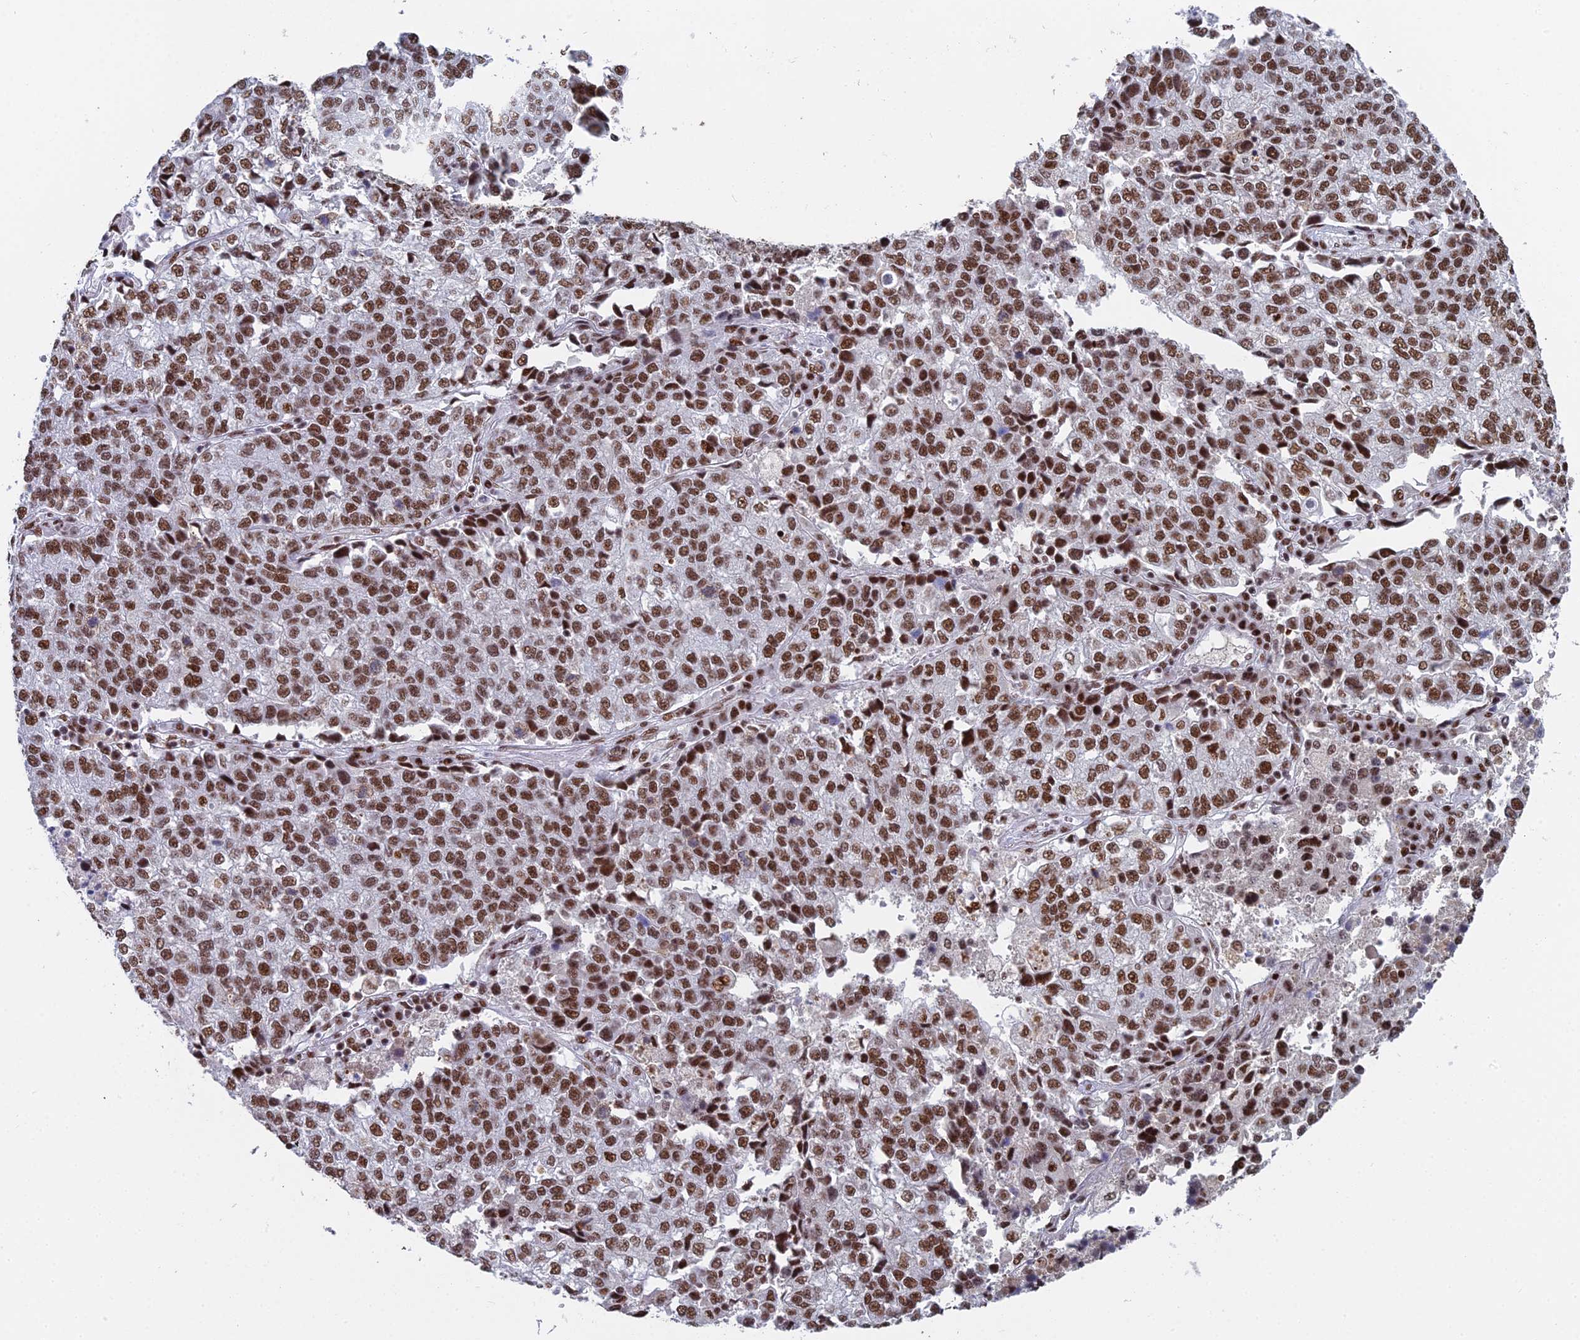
{"staining": {"intensity": "strong", "quantity": ">75%", "location": "nuclear"}, "tissue": "lung cancer", "cell_type": "Tumor cells", "image_type": "cancer", "snomed": [{"axis": "morphology", "description": "Adenocarcinoma, NOS"}, {"axis": "topography", "description": "Lung"}], "caption": "Lung adenocarcinoma was stained to show a protein in brown. There is high levels of strong nuclear expression in about >75% of tumor cells.", "gene": "SF3B3", "patient": {"sex": "male", "age": 49}}